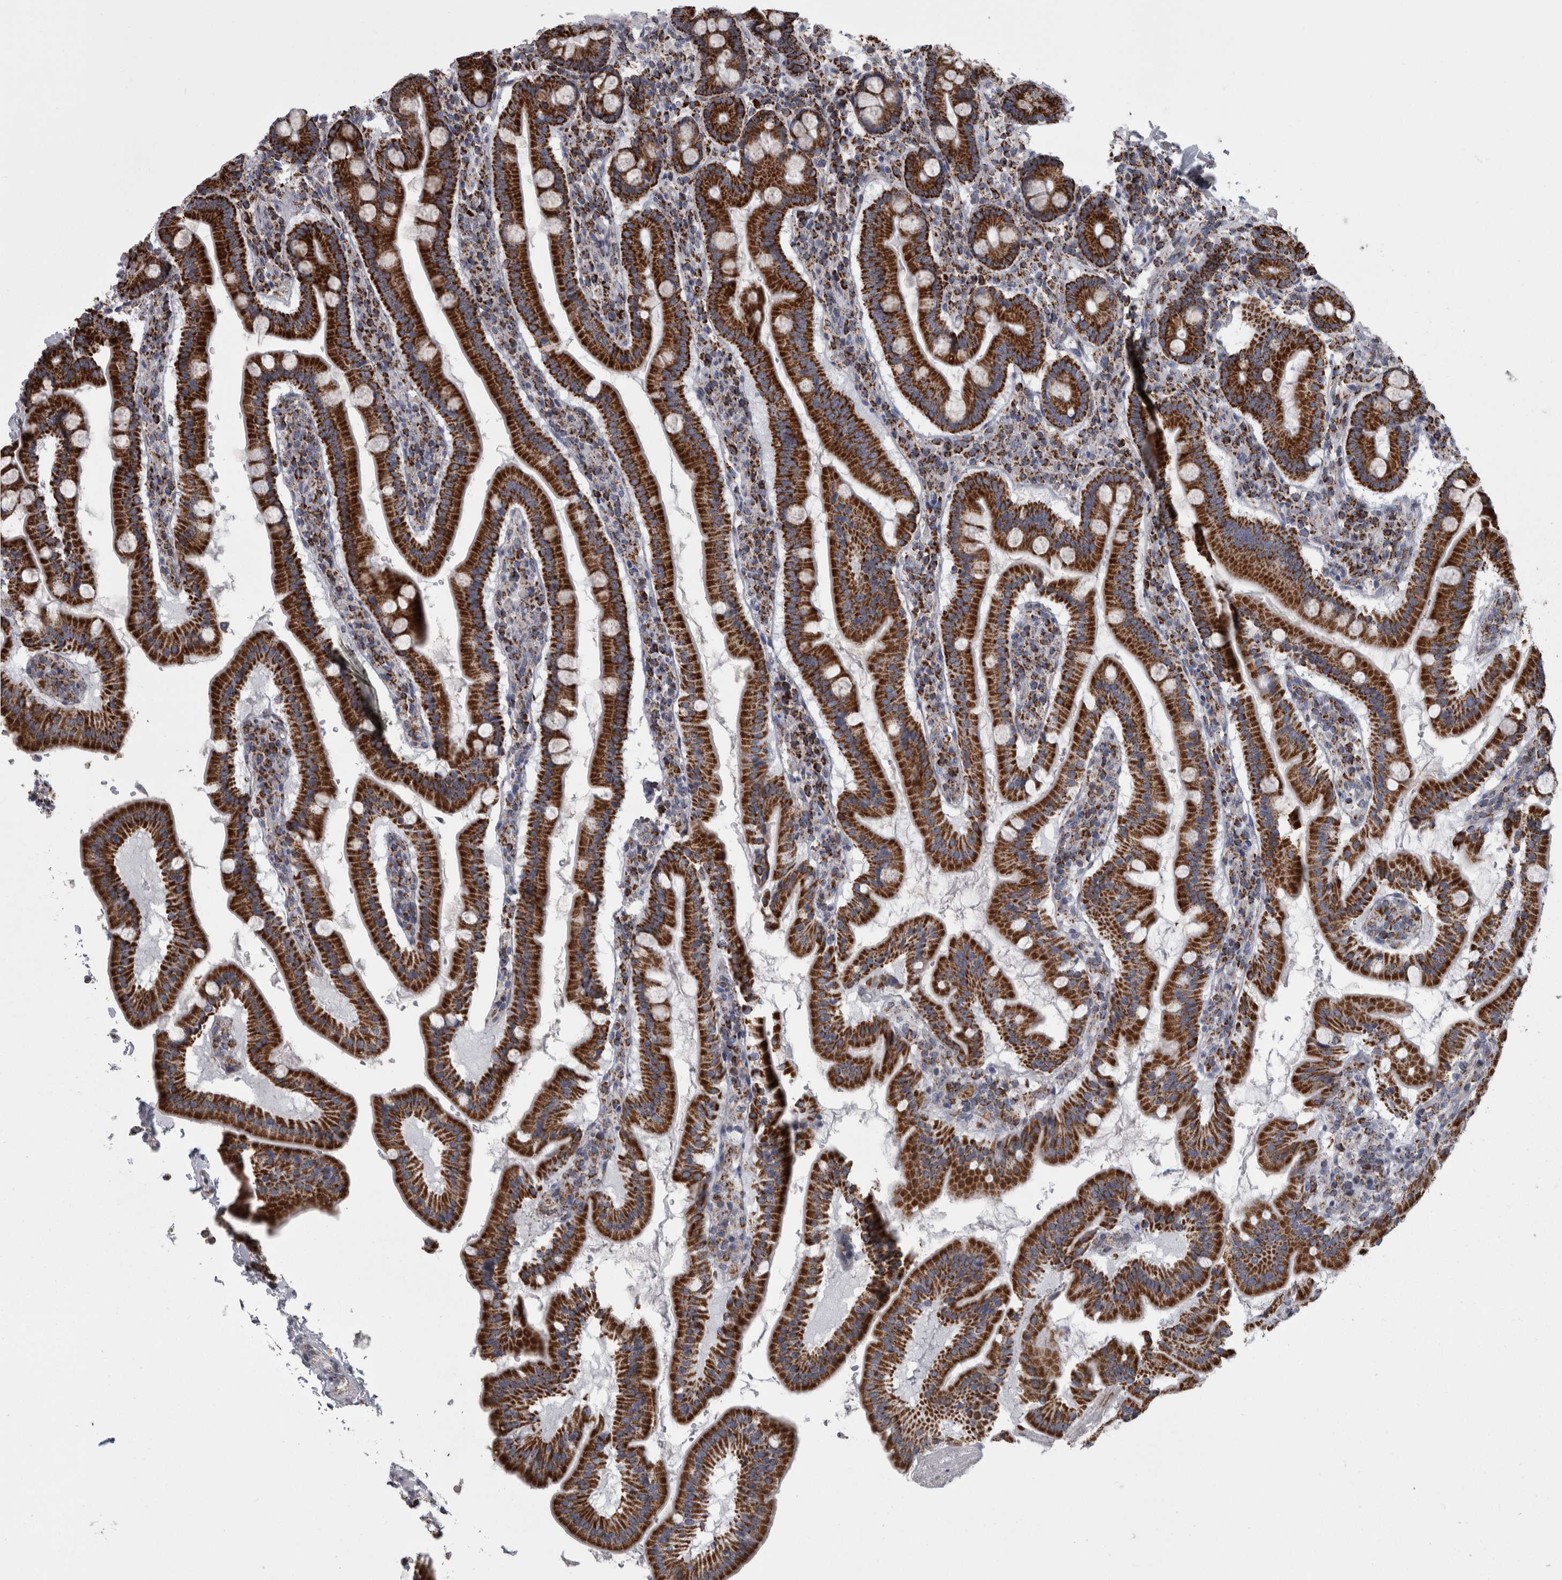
{"staining": {"intensity": "strong", "quantity": ">75%", "location": "cytoplasmic/membranous"}, "tissue": "duodenum", "cell_type": "Glandular cells", "image_type": "normal", "snomed": [{"axis": "morphology", "description": "Normal tissue, NOS"}, {"axis": "morphology", "description": "Adenocarcinoma, NOS"}, {"axis": "topography", "description": "Pancreas"}, {"axis": "topography", "description": "Duodenum"}], "caption": "The image displays staining of normal duodenum, revealing strong cytoplasmic/membranous protein positivity (brown color) within glandular cells. The protein of interest is stained brown, and the nuclei are stained in blue (DAB IHC with brightfield microscopy, high magnification).", "gene": "MDH2", "patient": {"sex": "male", "age": 50}}